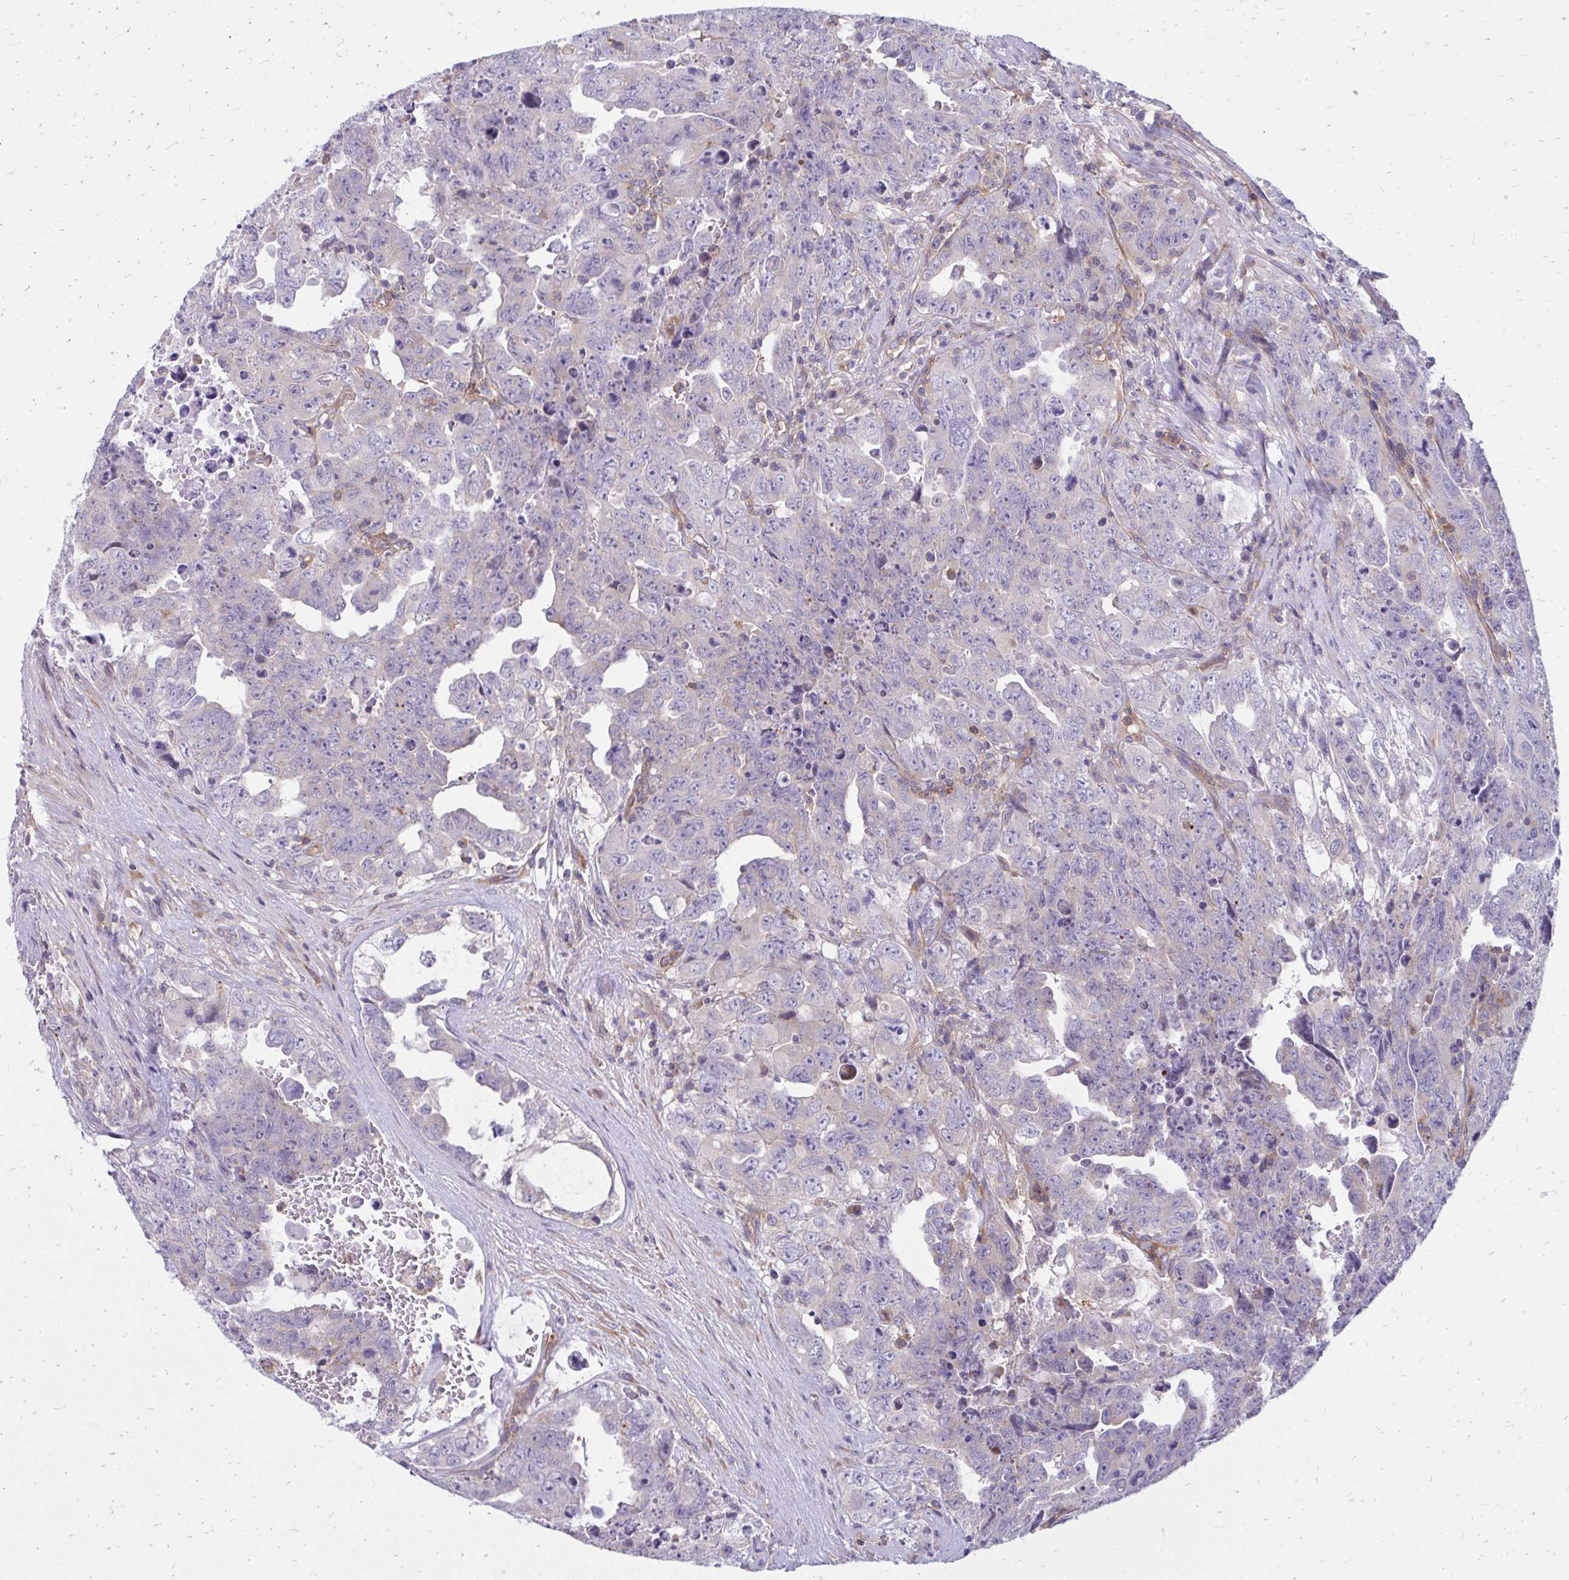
{"staining": {"intensity": "negative", "quantity": "none", "location": "none"}, "tissue": "testis cancer", "cell_type": "Tumor cells", "image_type": "cancer", "snomed": [{"axis": "morphology", "description": "Carcinoma, Embryonal, NOS"}, {"axis": "topography", "description": "Testis"}], "caption": "A photomicrograph of human testis embryonal carcinoma is negative for staining in tumor cells. (Stains: DAB immunohistochemistry (IHC) with hematoxylin counter stain, Microscopy: brightfield microscopy at high magnification).", "gene": "ASAP1", "patient": {"sex": "male", "age": 24}}